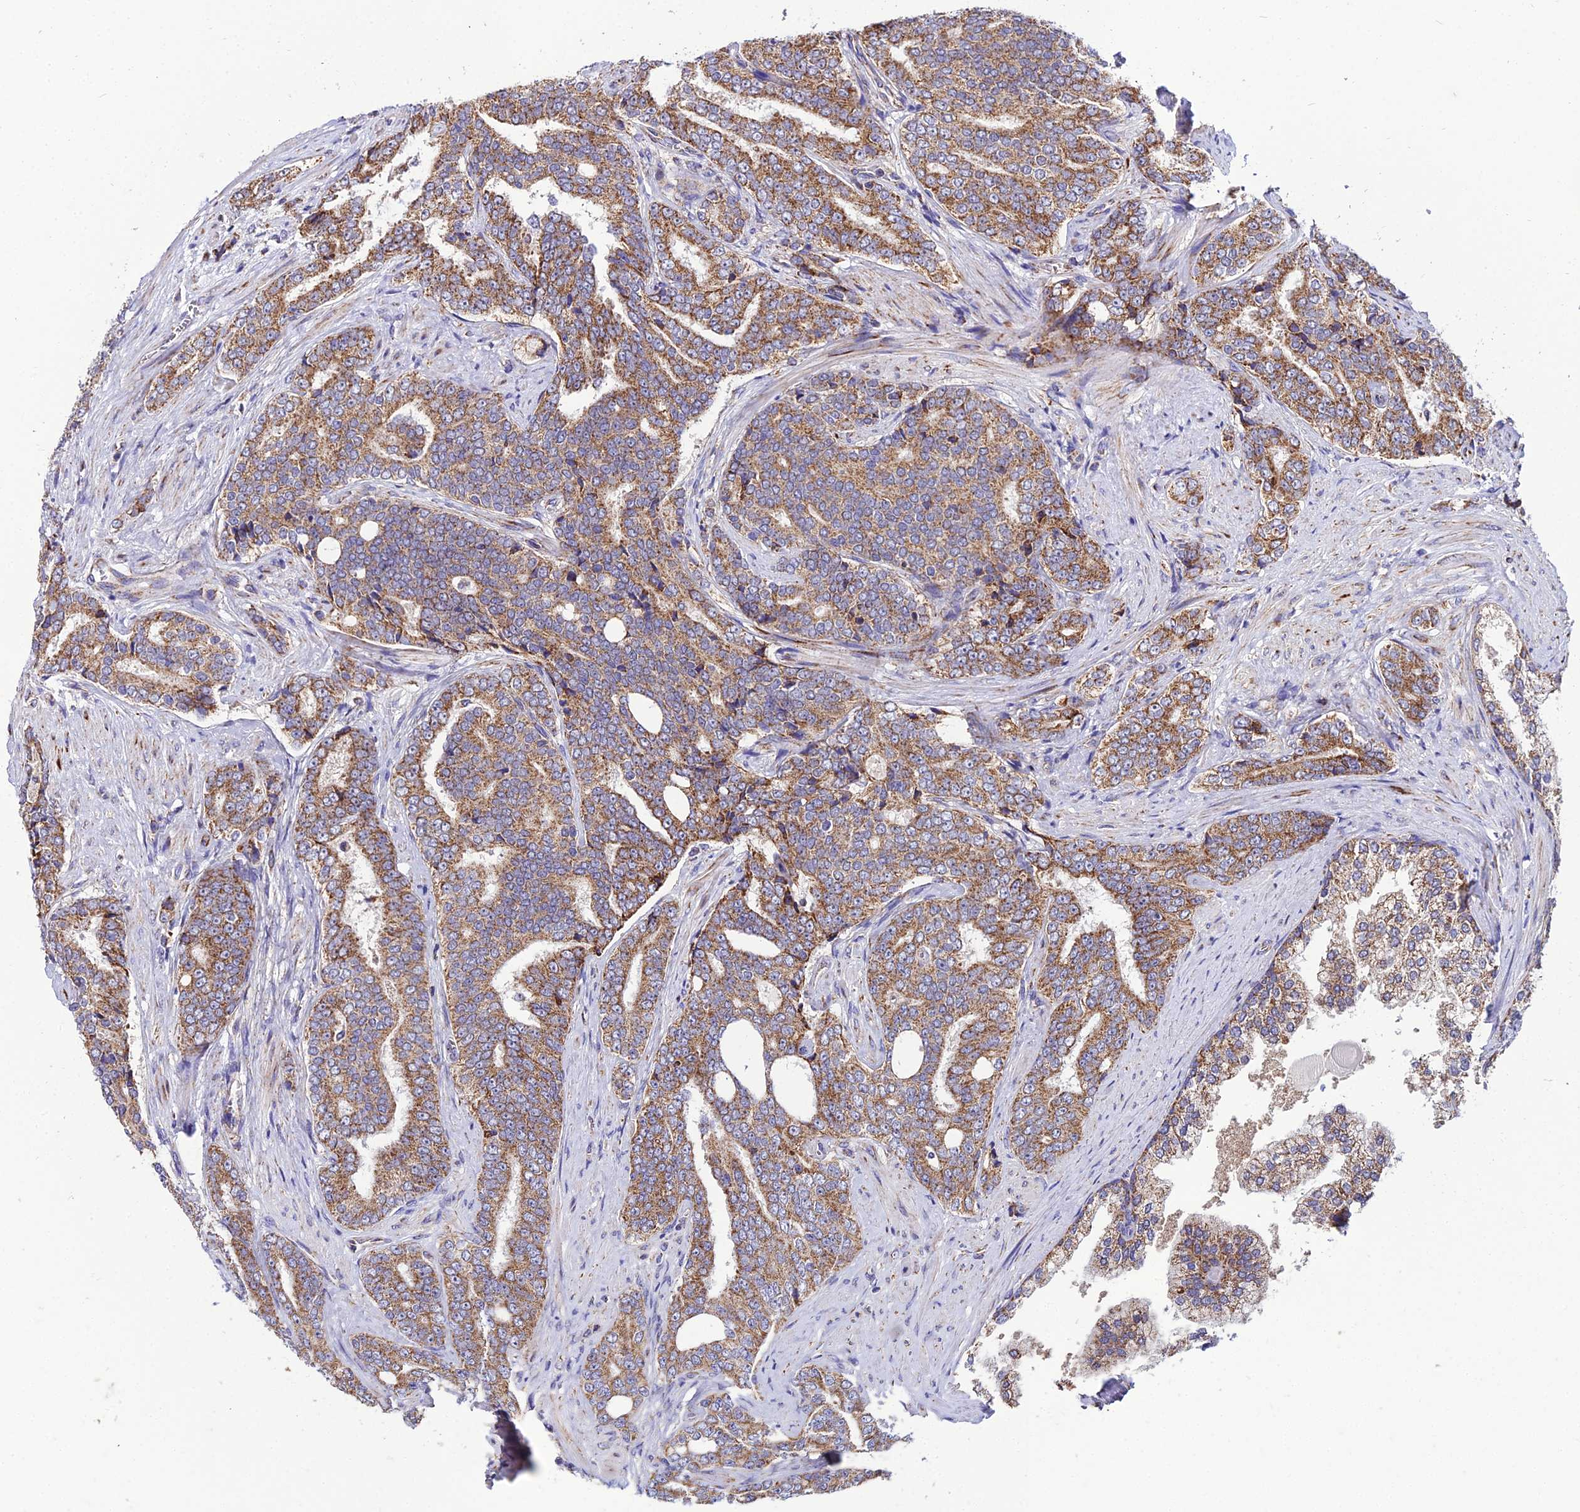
{"staining": {"intensity": "moderate", "quantity": ">75%", "location": "cytoplasmic/membranous"}, "tissue": "prostate cancer", "cell_type": "Tumor cells", "image_type": "cancer", "snomed": [{"axis": "morphology", "description": "Adenocarcinoma, High grade"}, {"axis": "topography", "description": "Prostate"}], "caption": "Prostate cancer (high-grade adenocarcinoma) was stained to show a protein in brown. There is medium levels of moderate cytoplasmic/membranous staining in about >75% of tumor cells.", "gene": "PSMD2", "patient": {"sex": "male", "age": 67}}